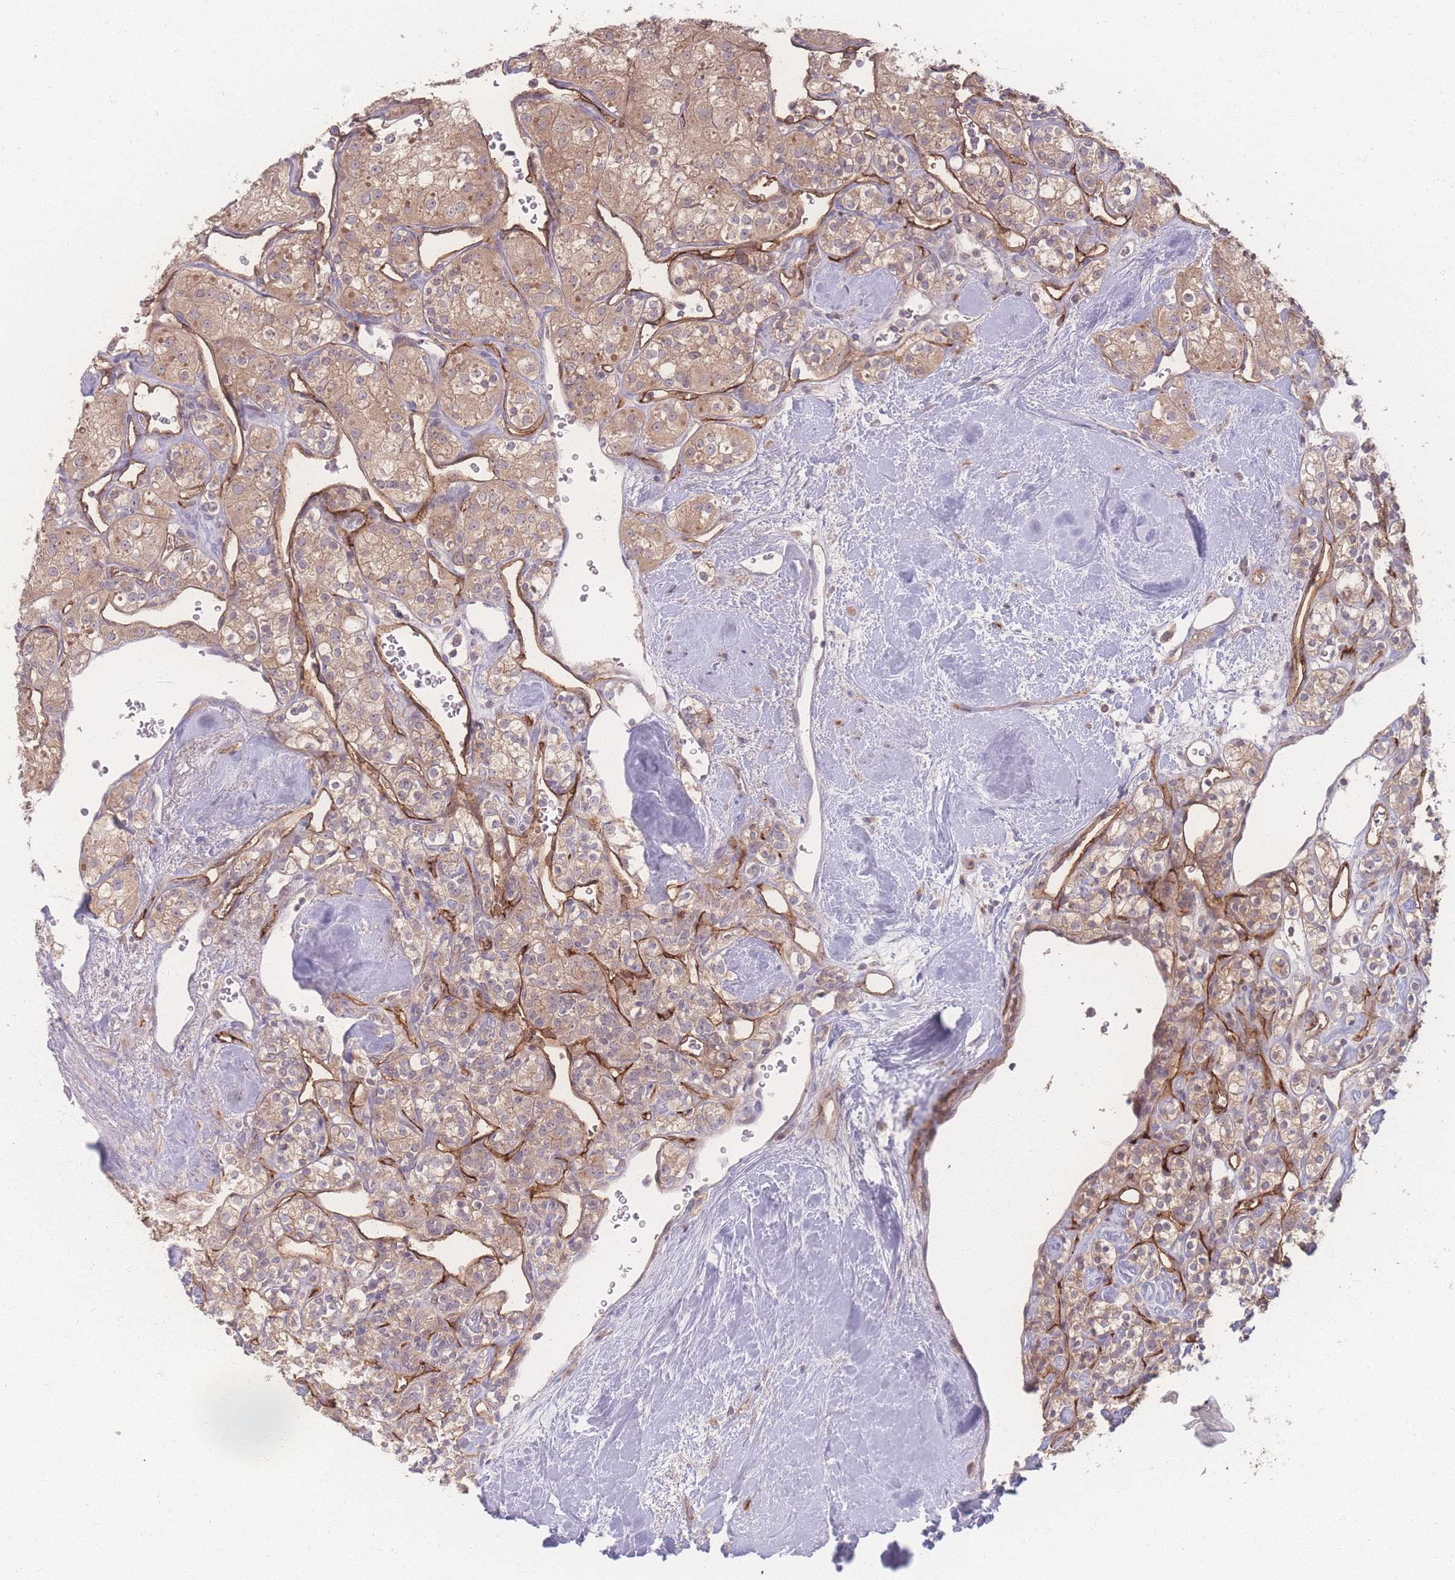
{"staining": {"intensity": "weak", "quantity": ">75%", "location": "cytoplasmic/membranous"}, "tissue": "renal cancer", "cell_type": "Tumor cells", "image_type": "cancer", "snomed": [{"axis": "morphology", "description": "Adenocarcinoma, NOS"}, {"axis": "topography", "description": "Kidney"}], "caption": "Immunohistochemical staining of human renal cancer (adenocarcinoma) displays weak cytoplasmic/membranous protein staining in about >75% of tumor cells.", "gene": "INSR", "patient": {"sex": "male", "age": 77}}